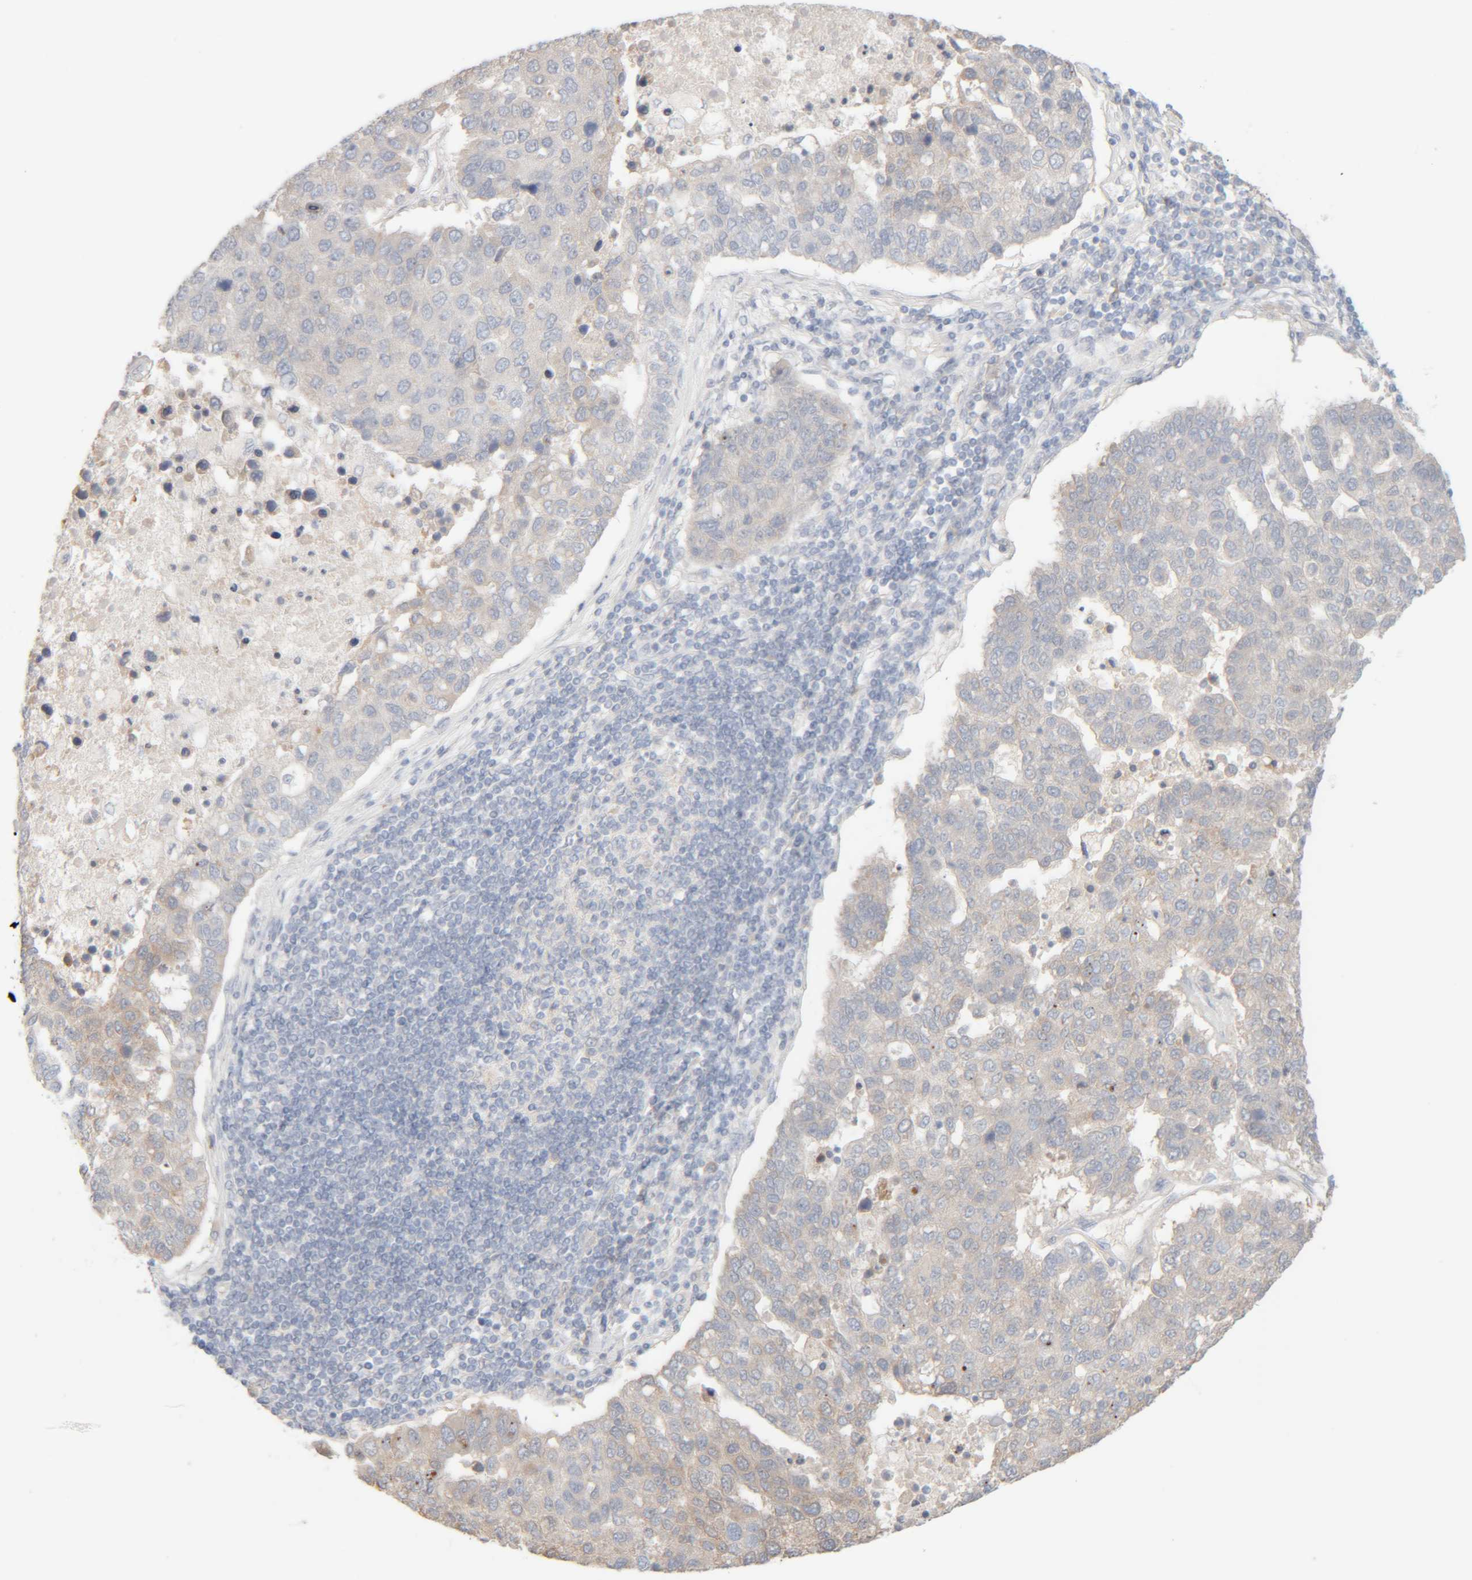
{"staining": {"intensity": "weak", "quantity": "<25%", "location": "cytoplasmic/membranous"}, "tissue": "pancreatic cancer", "cell_type": "Tumor cells", "image_type": "cancer", "snomed": [{"axis": "morphology", "description": "Adenocarcinoma, NOS"}, {"axis": "topography", "description": "Pancreas"}], "caption": "Tumor cells show no significant protein positivity in pancreatic adenocarcinoma.", "gene": "RIDA", "patient": {"sex": "female", "age": 61}}